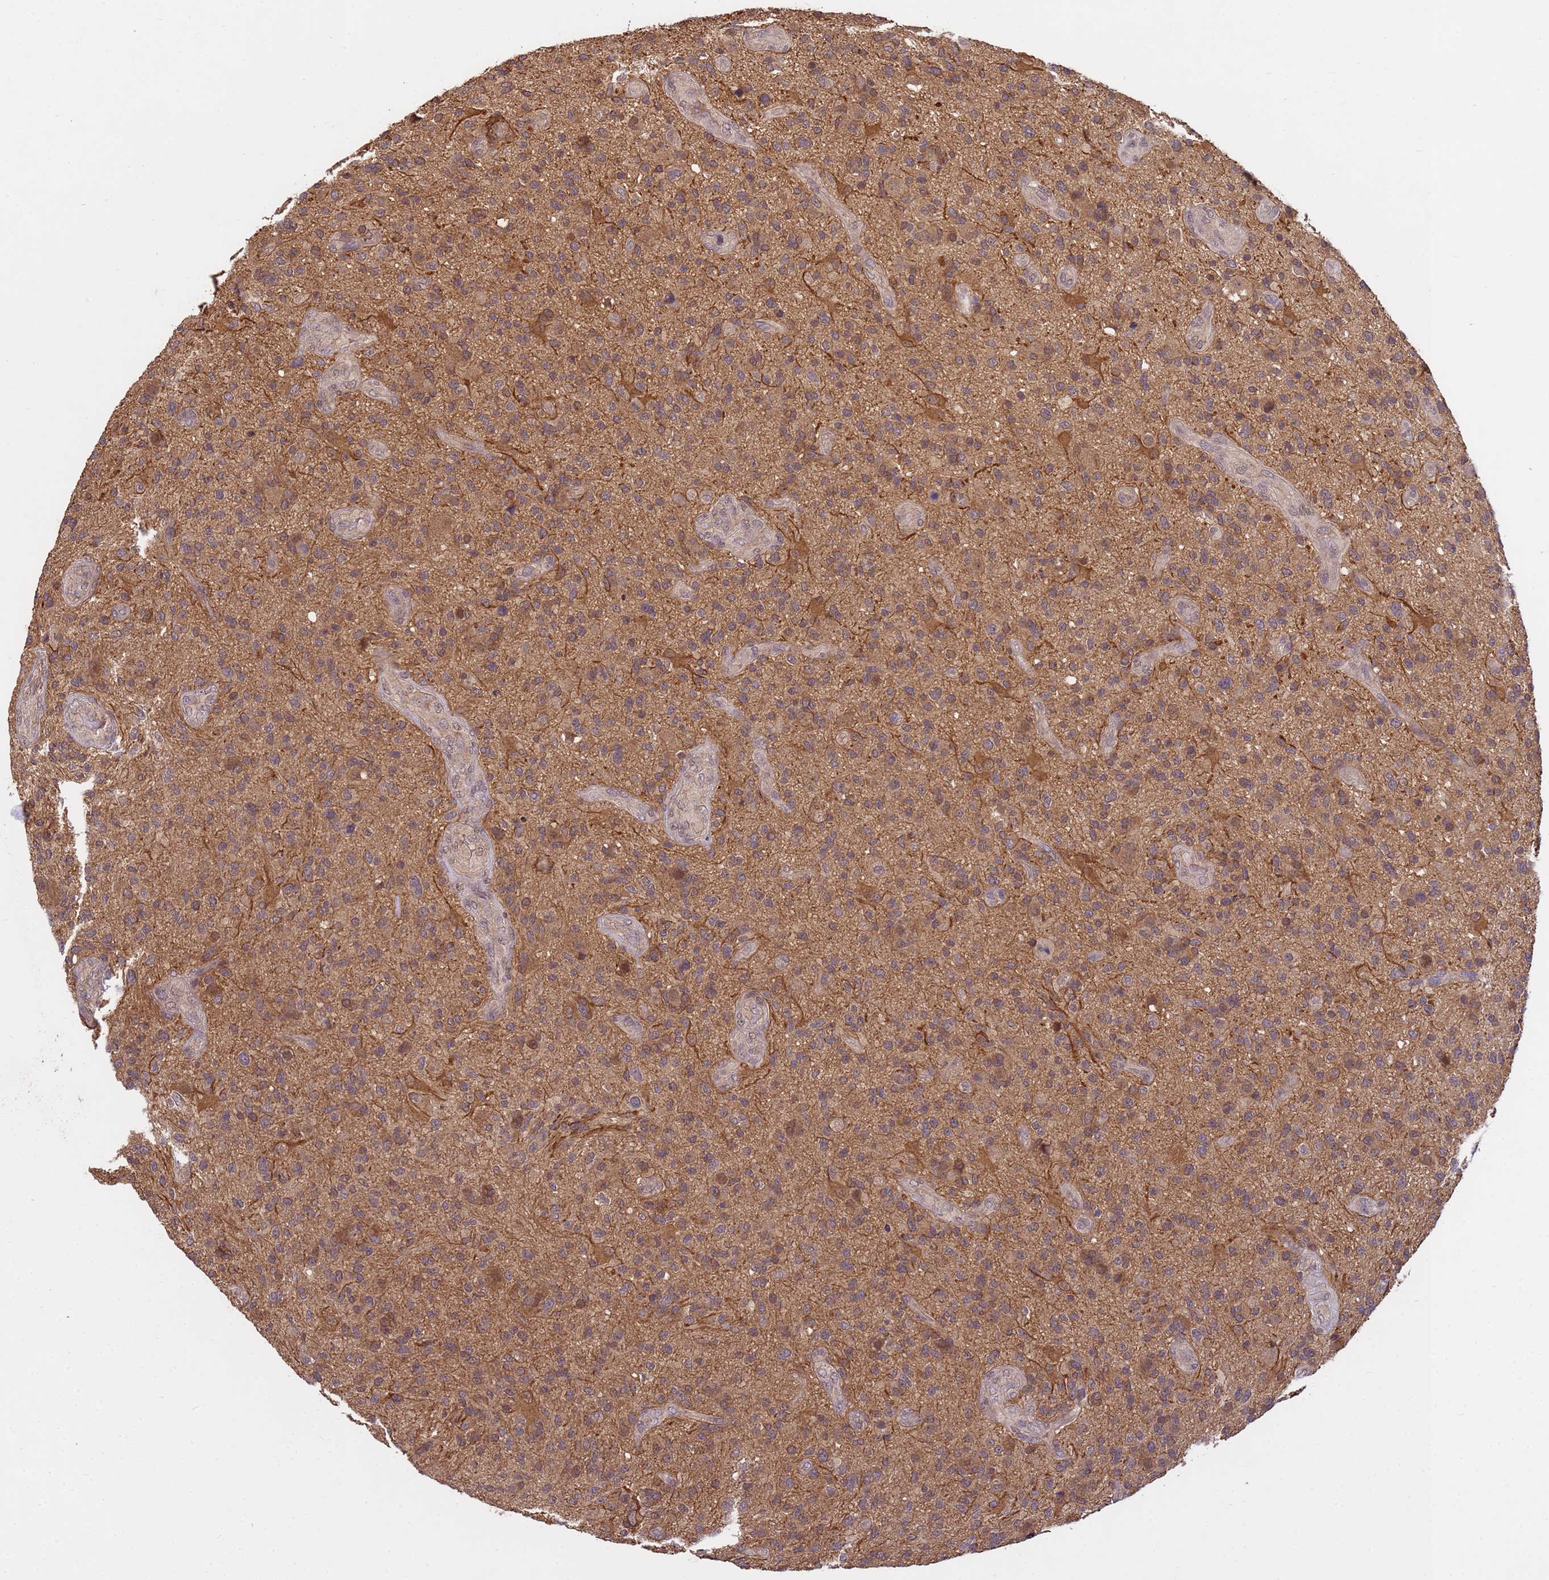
{"staining": {"intensity": "weak", "quantity": "25%-75%", "location": "cytoplasmic/membranous"}, "tissue": "glioma", "cell_type": "Tumor cells", "image_type": "cancer", "snomed": [{"axis": "morphology", "description": "Glioma, malignant, High grade"}, {"axis": "topography", "description": "Brain"}], "caption": "Immunohistochemistry of glioma shows low levels of weak cytoplasmic/membranous staining in about 25%-75% of tumor cells. Nuclei are stained in blue.", "gene": "NPEPPS", "patient": {"sex": "male", "age": 47}}